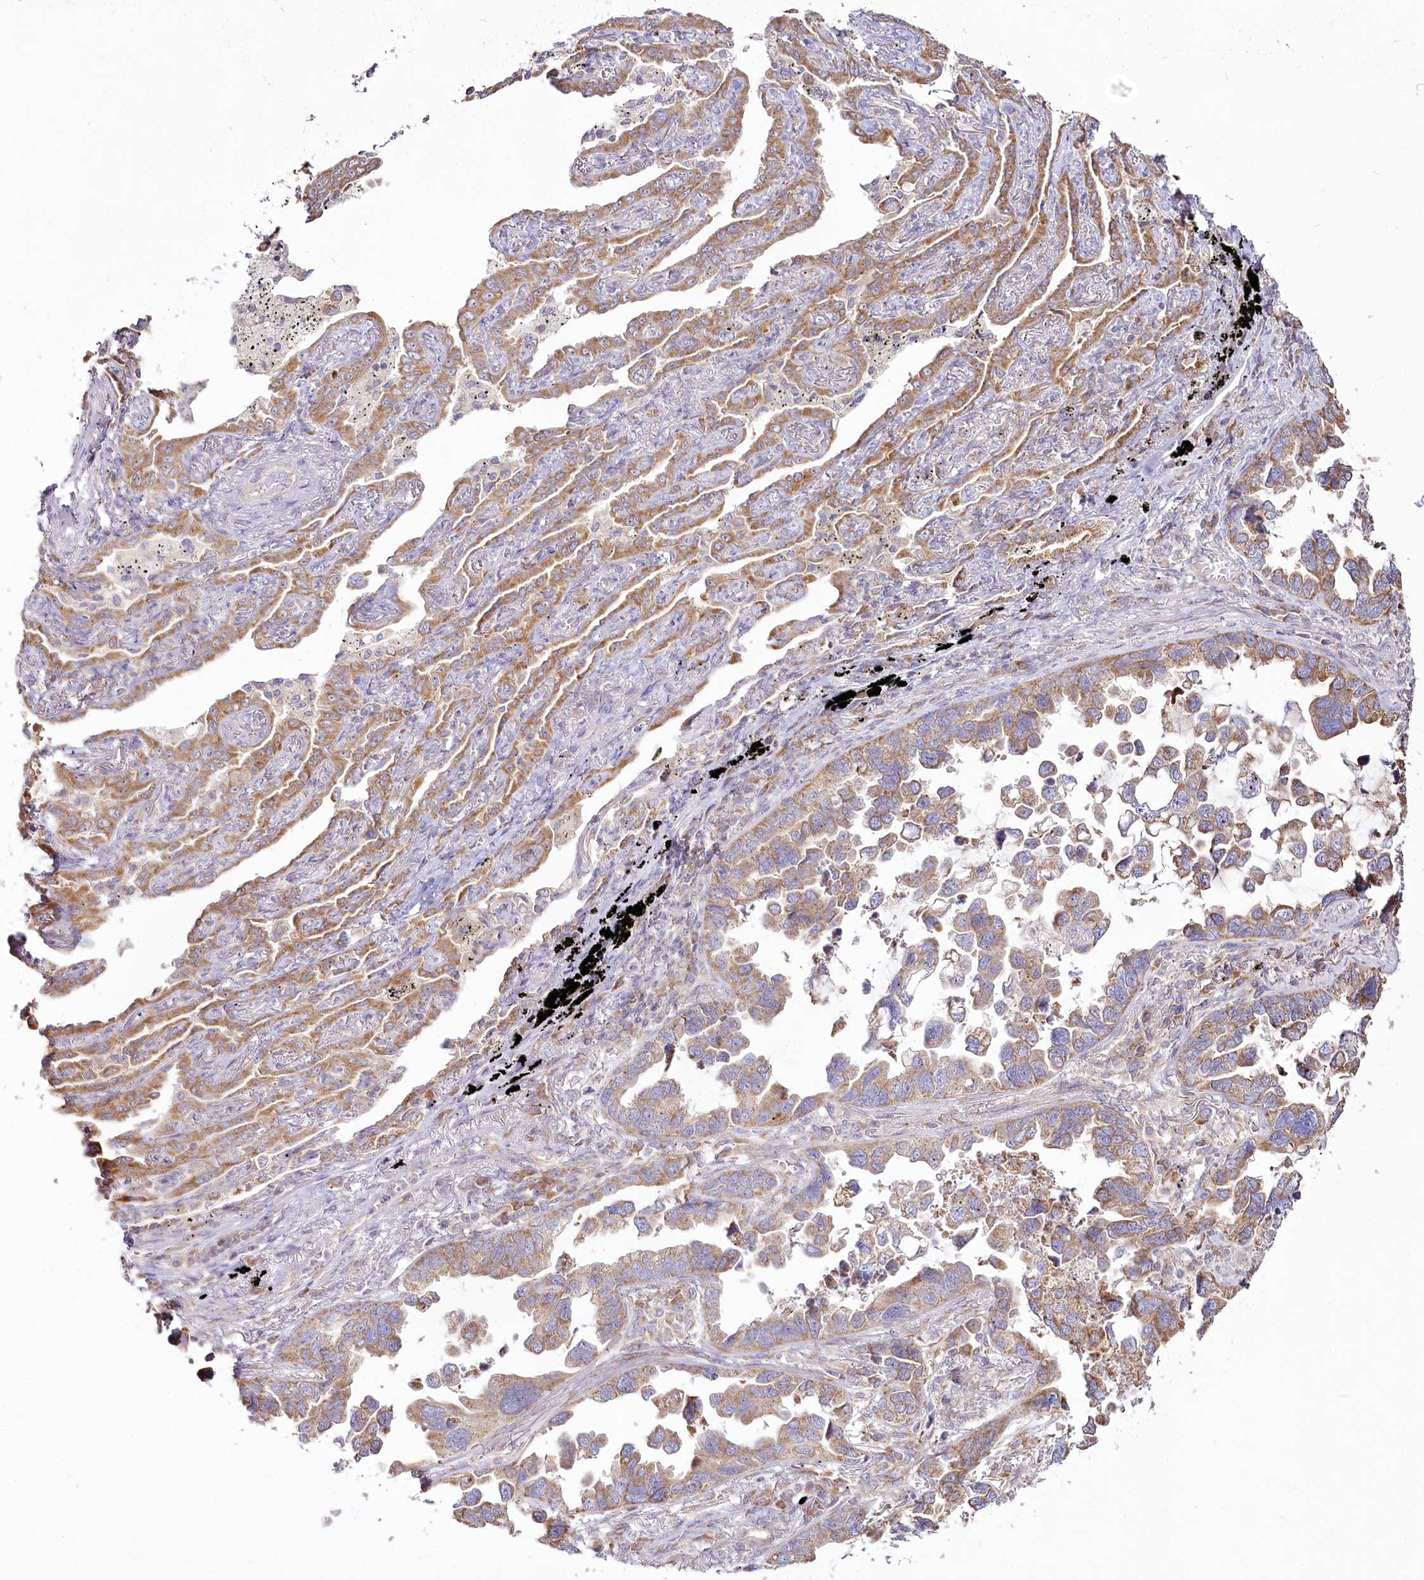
{"staining": {"intensity": "moderate", "quantity": ">75%", "location": "cytoplasmic/membranous"}, "tissue": "lung cancer", "cell_type": "Tumor cells", "image_type": "cancer", "snomed": [{"axis": "morphology", "description": "Adenocarcinoma, NOS"}, {"axis": "topography", "description": "Lung"}], "caption": "Tumor cells display medium levels of moderate cytoplasmic/membranous expression in about >75% of cells in lung cancer (adenocarcinoma).", "gene": "ACOX2", "patient": {"sex": "male", "age": 67}}